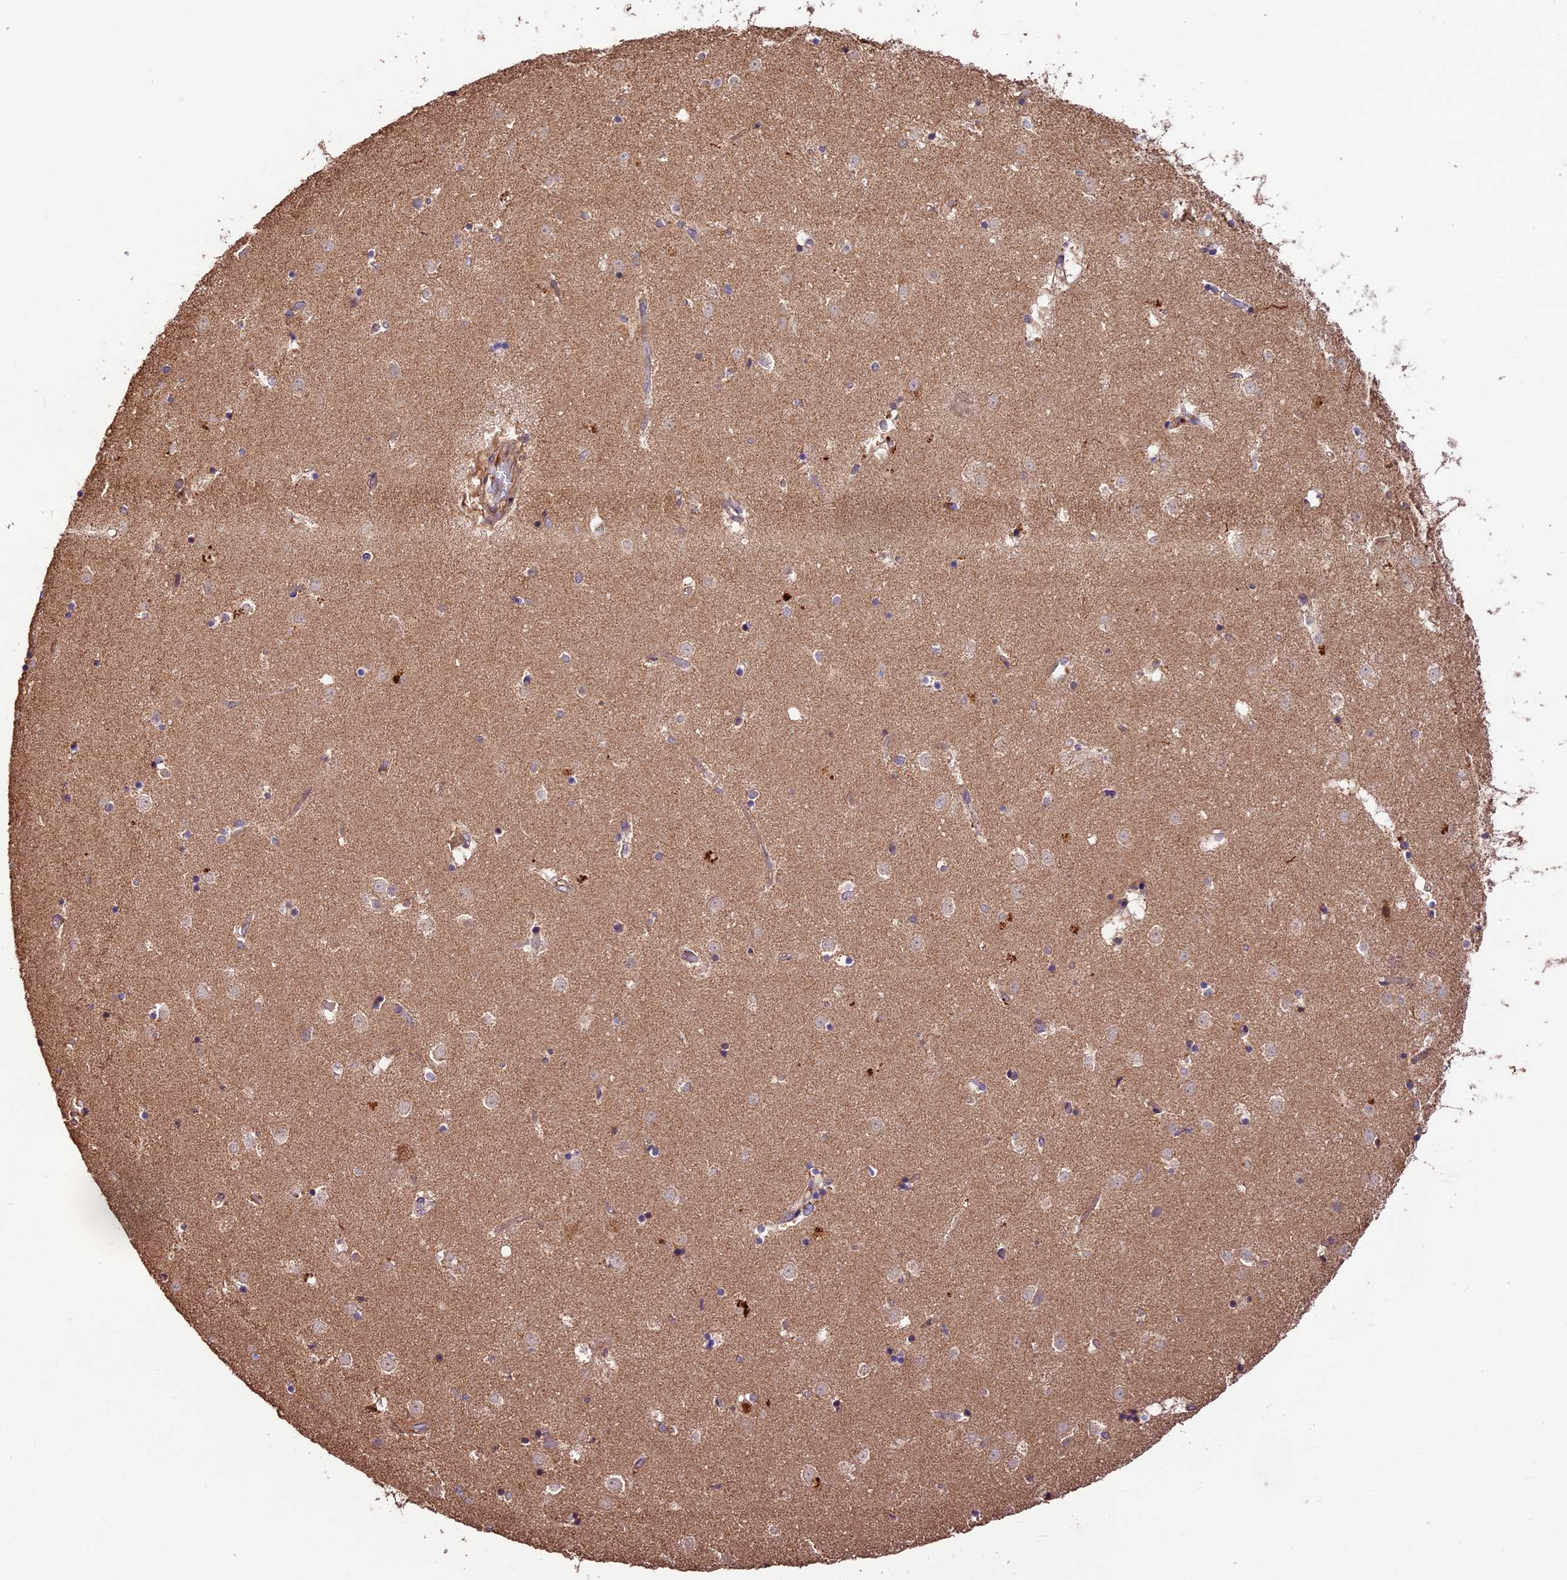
{"staining": {"intensity": "weak", "quantity": "<25%", "location": "cytoplasmic/membranous"}, "tissue": "caudate", "cell_type": "Glial cells", "image_type": "normal", "snomed": [{"axis": "morphology", "description": "Normal tissue, NOS"}, {"axis": "topography", "description": "Lateral ventricle wall"}], "caption": "IHC photomicrograph of unremarkable caudate: human caudate stained with DAB (3,3'-diaminobenzidine) displays no significant protein positivity in glial cells. Brightfield microscopy of IHC stained with DAB (3,3'-diaminobenzidine) (brown) and hematoxylin (blue), captured at high magnification.", "gene": "CRLF1", "patient": {"sex": "female", "age": 52}}